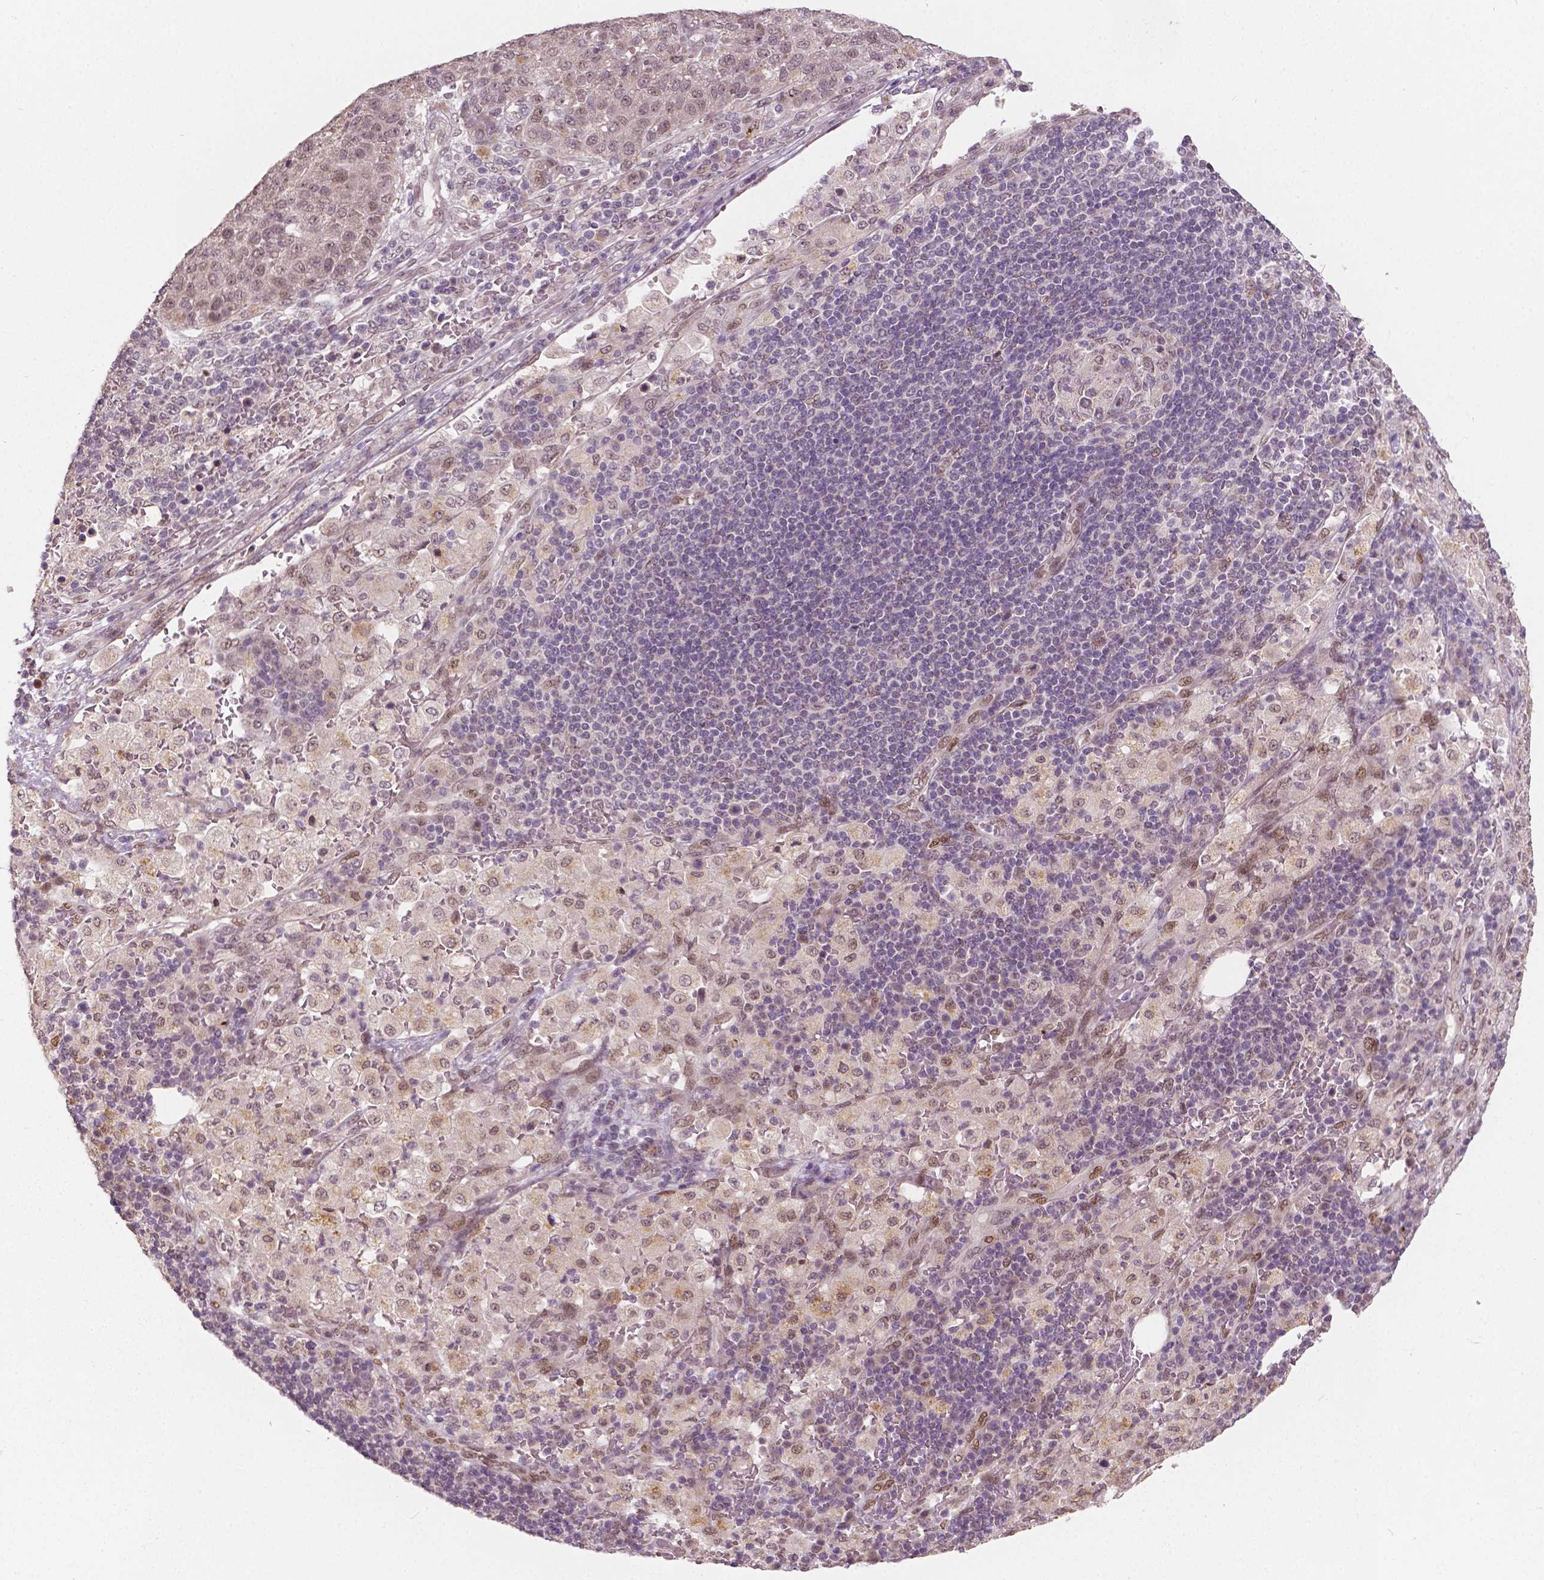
{"staining": {"intensity": "weak", "quantity": "25%-75%", "location": "nuclear"}, "tissue": "pancreatic cancer", "cell_type": "Tumor cells", "image_type": "cancer", "snomed": [{"axis": "morphology", "description": "Adenocarcinoma, NOS"}, {"axis": "topography", "description": "Pancreas"}], "caption": "Immunohistochemistry (DAB) staining of adenocarcinoma (pancreatic) exhibits weak nuclear protein expression in approximately 25%-75% of tumor cells. Ihc stains the protein in brown and the nuclei are stained blue.", "gene": "HMBOX1", "patient": {"sex": "female", "age": 61}}